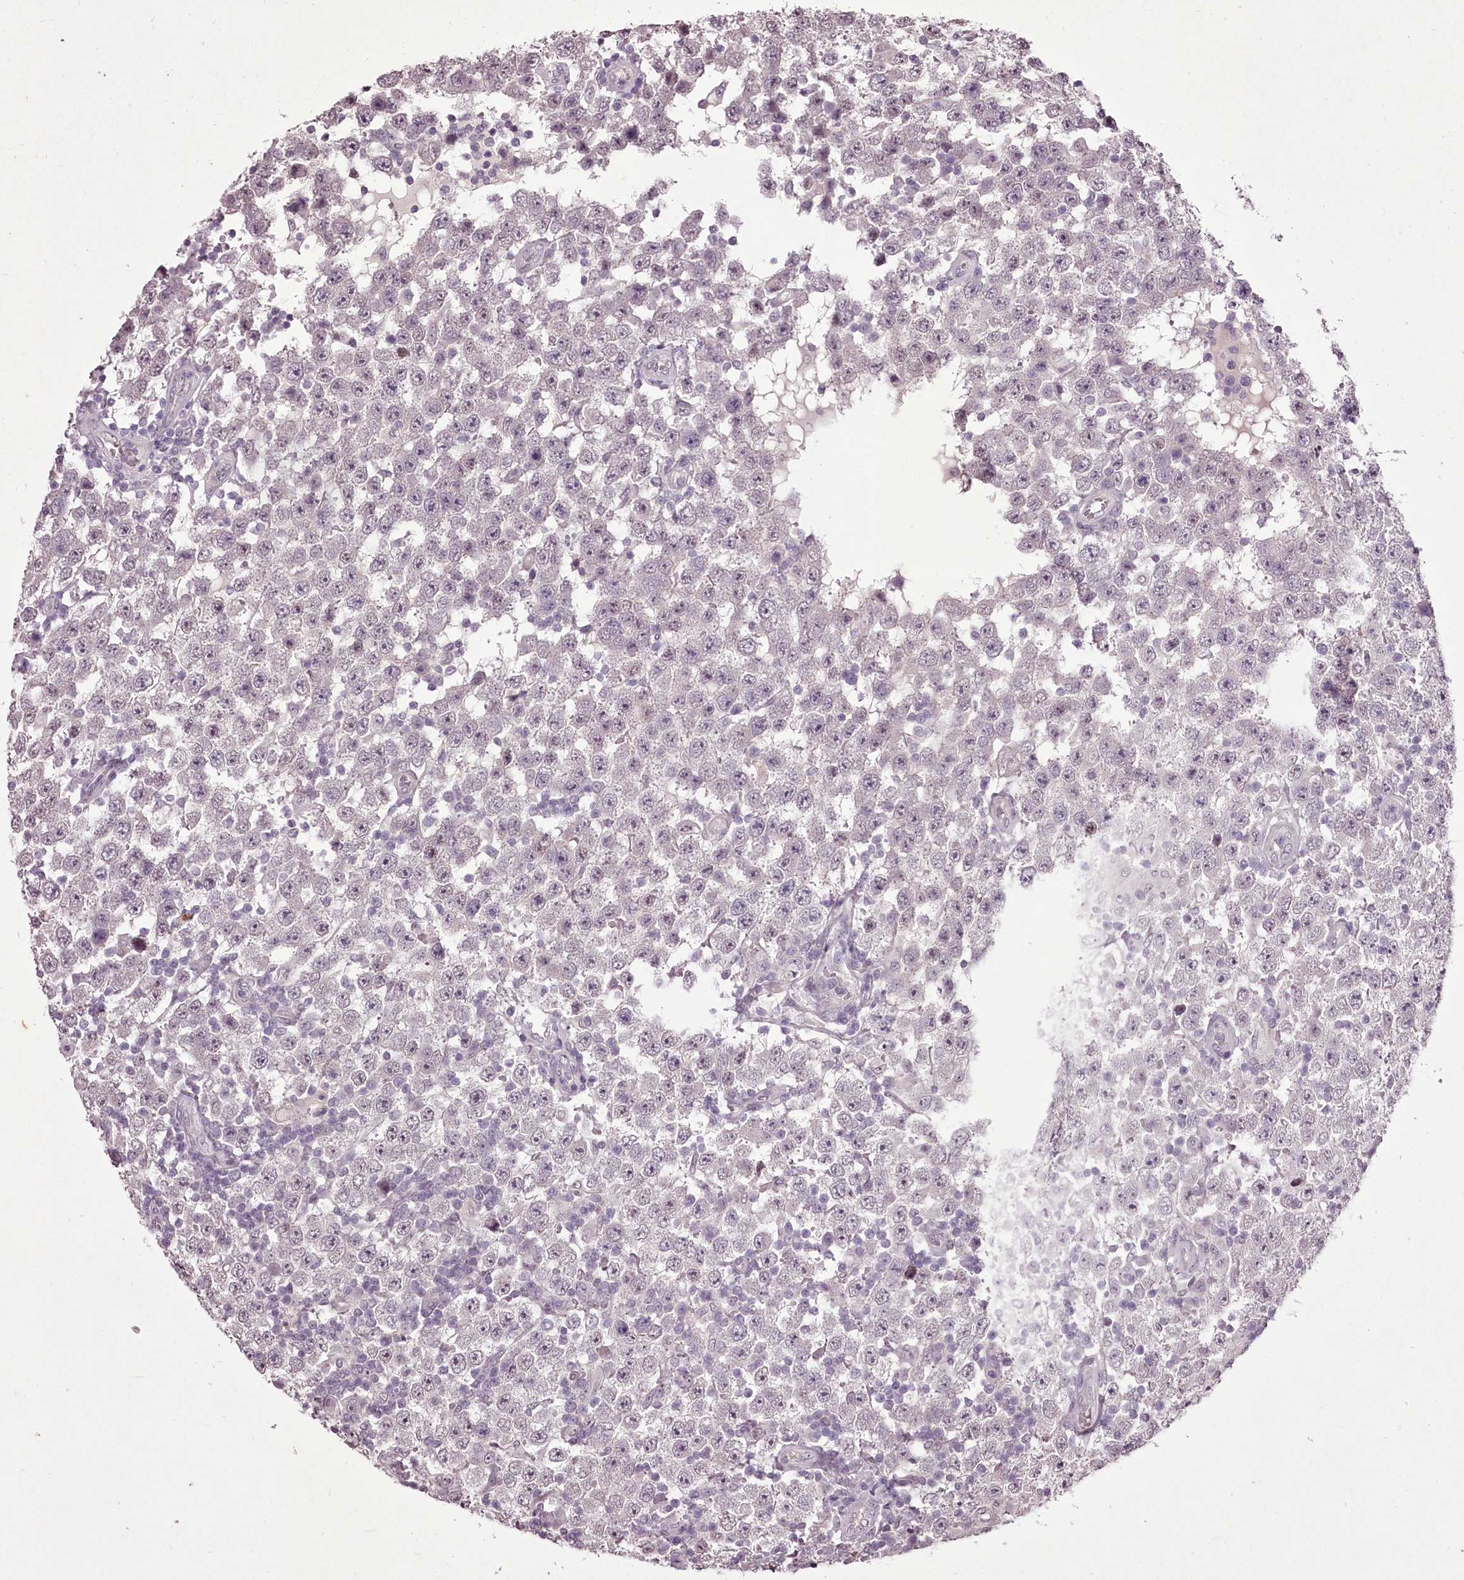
{"staining": {"intensity": "negative", "quantity": "none", "location": "none"}, "tissue": "testis cancer", "cell_type": "Tumor cells", "image_type": "cancer", "snomed": [{"axis": "morphology", "description": "Normal tissue, NOS"}, {"axis": "morphology", "description": "Urothelial carcinoma, High grade"}, {"axis": "morphology", "description": "Seminoma, NOS"}, {"axis": "morphology", "description": "Carcinoma, Embryonal, NOS"}, {"axis": "topography", "description": "Urinary bladder"}, {"axis": "topography", "description": "Testis"}], "caption": "Tumor cells show no significant staining in testis cancer (urothelial carcinoma (high-grade)).", "gene": "C1orf56", "patient": {"sex": "male", "age": 41}}